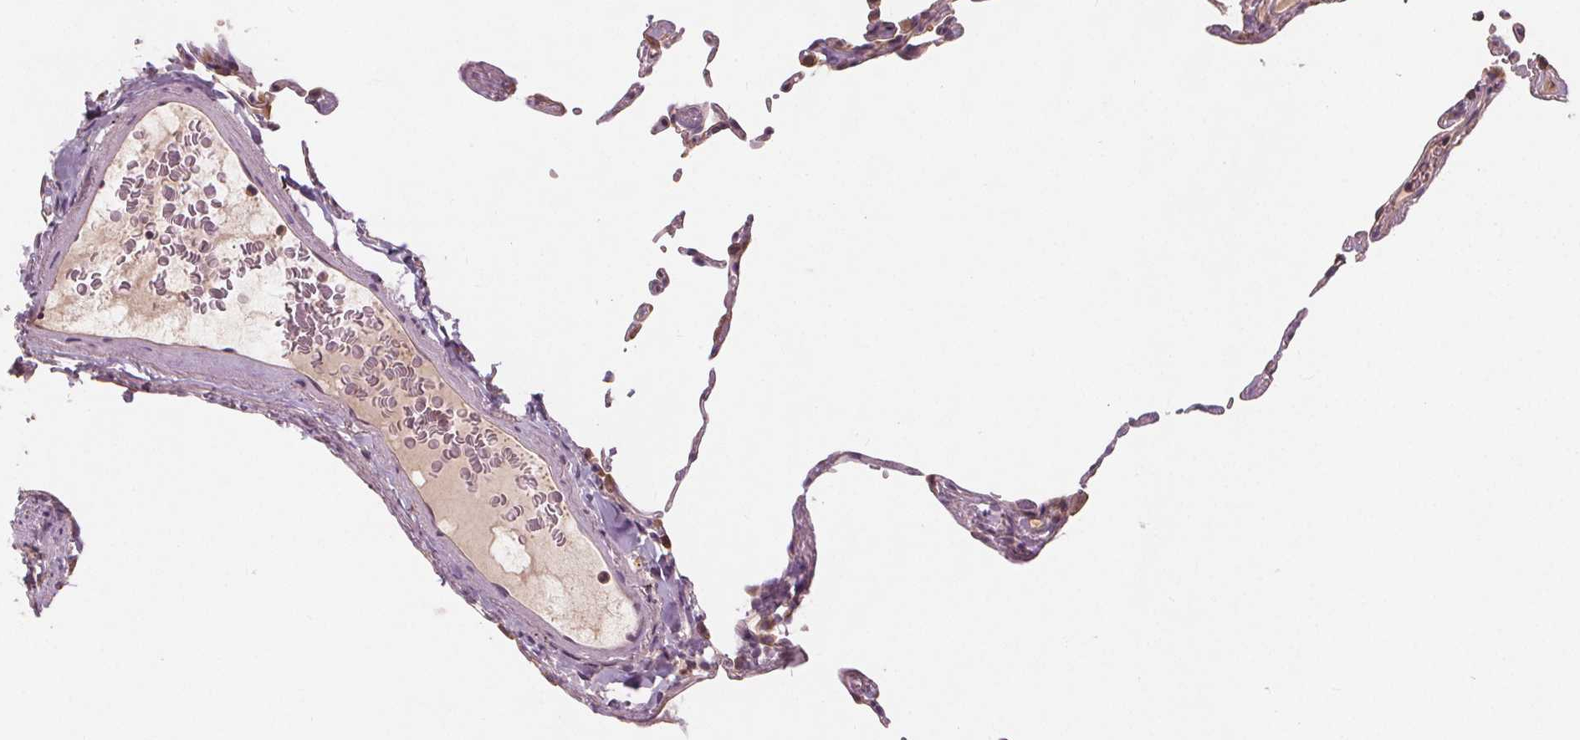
{"staining": {"intensity": "weak", "quantity": "25%-75%", "location": "cytoplasmic/membranous"}, "tissue": "lung", "cell_type": "Alveolar cells", "image_type": "normal", "snomed": [{"axis": "morphology", "description": "Normal tissue, NOS"}, {"axis": "topography", "description": "Lung"}], "caption": "Weak cytoplasmic/membranous expression for a protein is seen in approximately 25%-75% of alveolar cells of benign lung using IHC.", "gene": "TMEM80", "patient": {"sex": "female", "age": 57}}